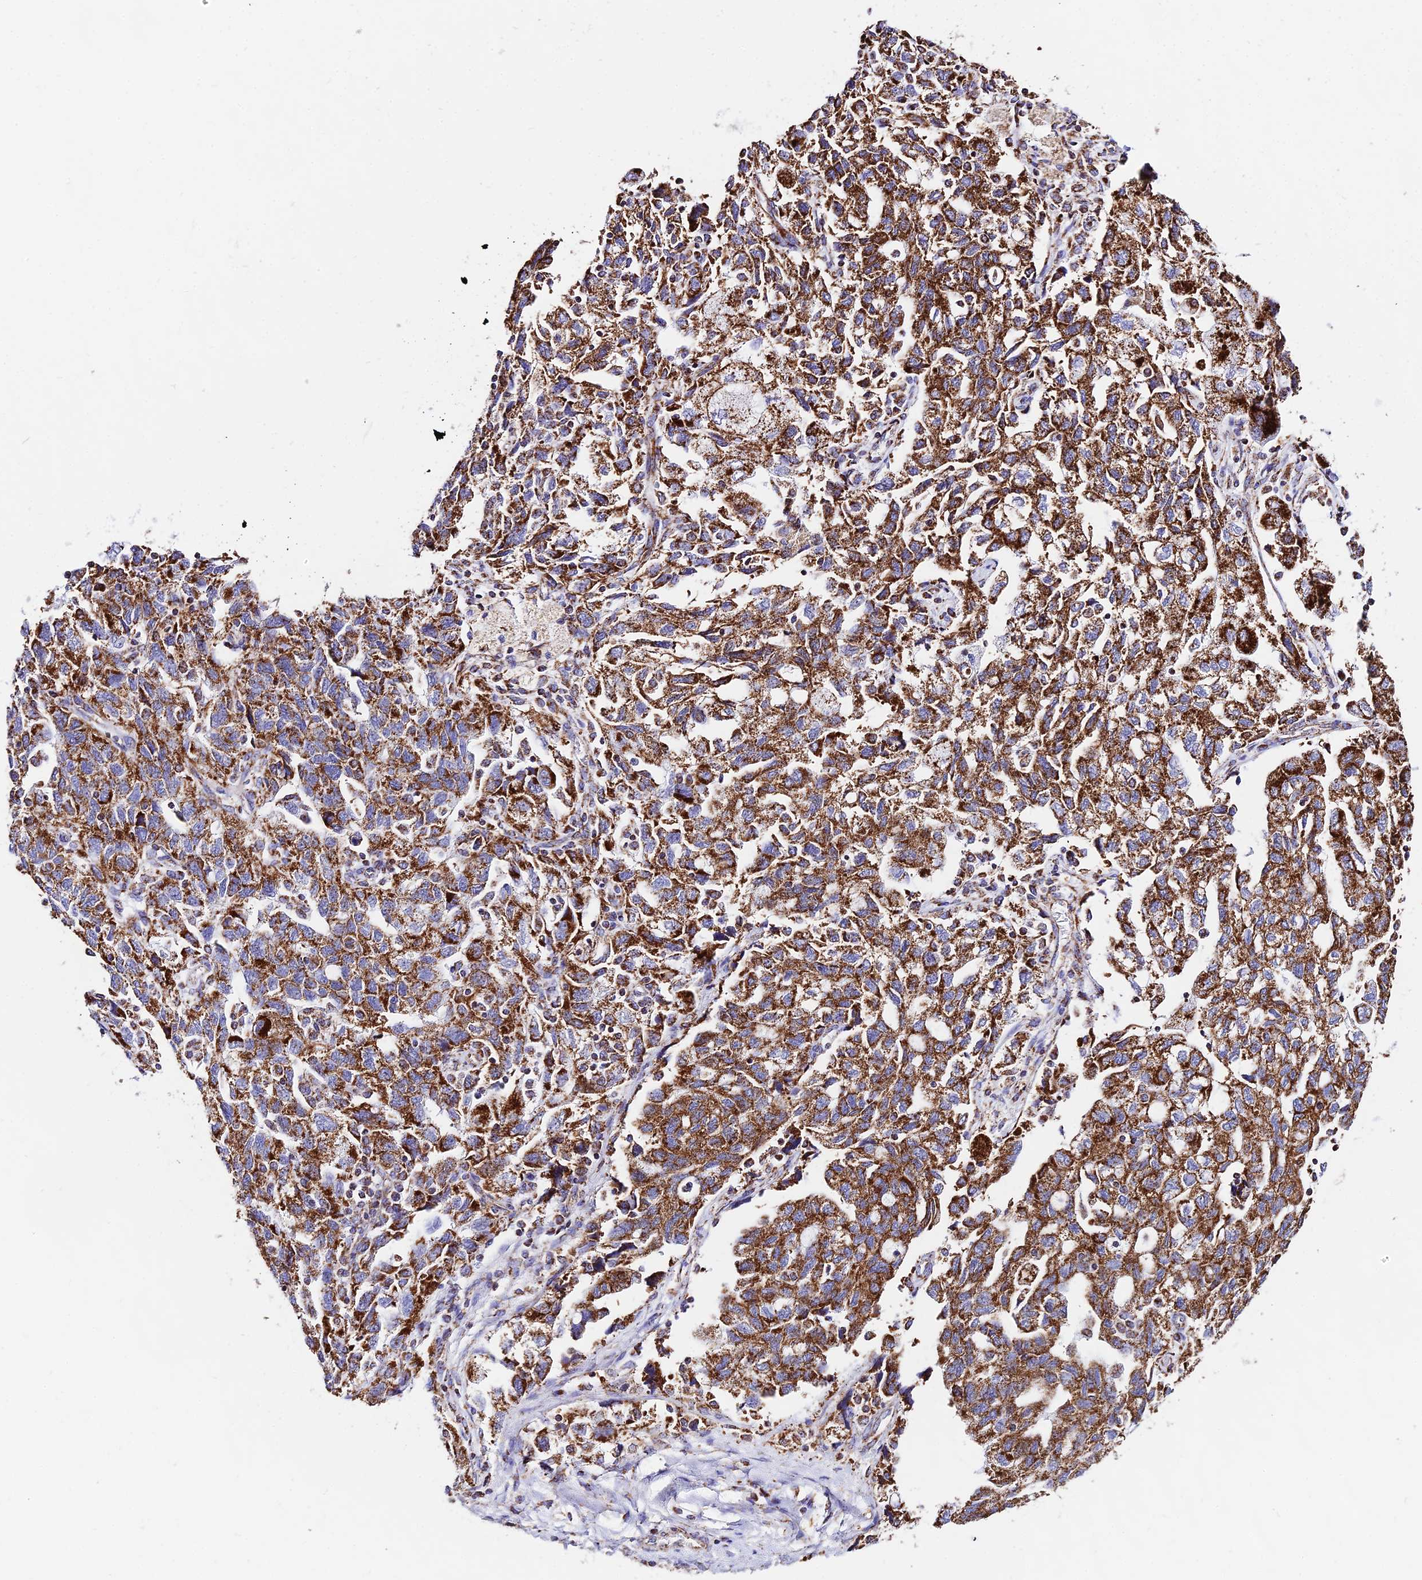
{"staining": {"intensity": "strong", "quantity": ">75%", "location": "cytoplasmic/membranous"}, "tissue": "ovarian cancer", "cell_type": "Tumor cells", "image_type": "cancer", "snomed": [{"axis": "morphology", "description": "Carcinoma, NOS"}, {"axis": "morphology", "description": "Cystadenocarcinoma, serous, NOS"}, {"axis": "topography", "description": "Ovary"}], "caption": "Tumor cells exhibit strong cytoplasmic/membranous positivity in approximately >75% of cells in ovarian cancer (carcinoma).", "gene": "ATP5PD", "patient": {"sex": "female", "age": 69}}